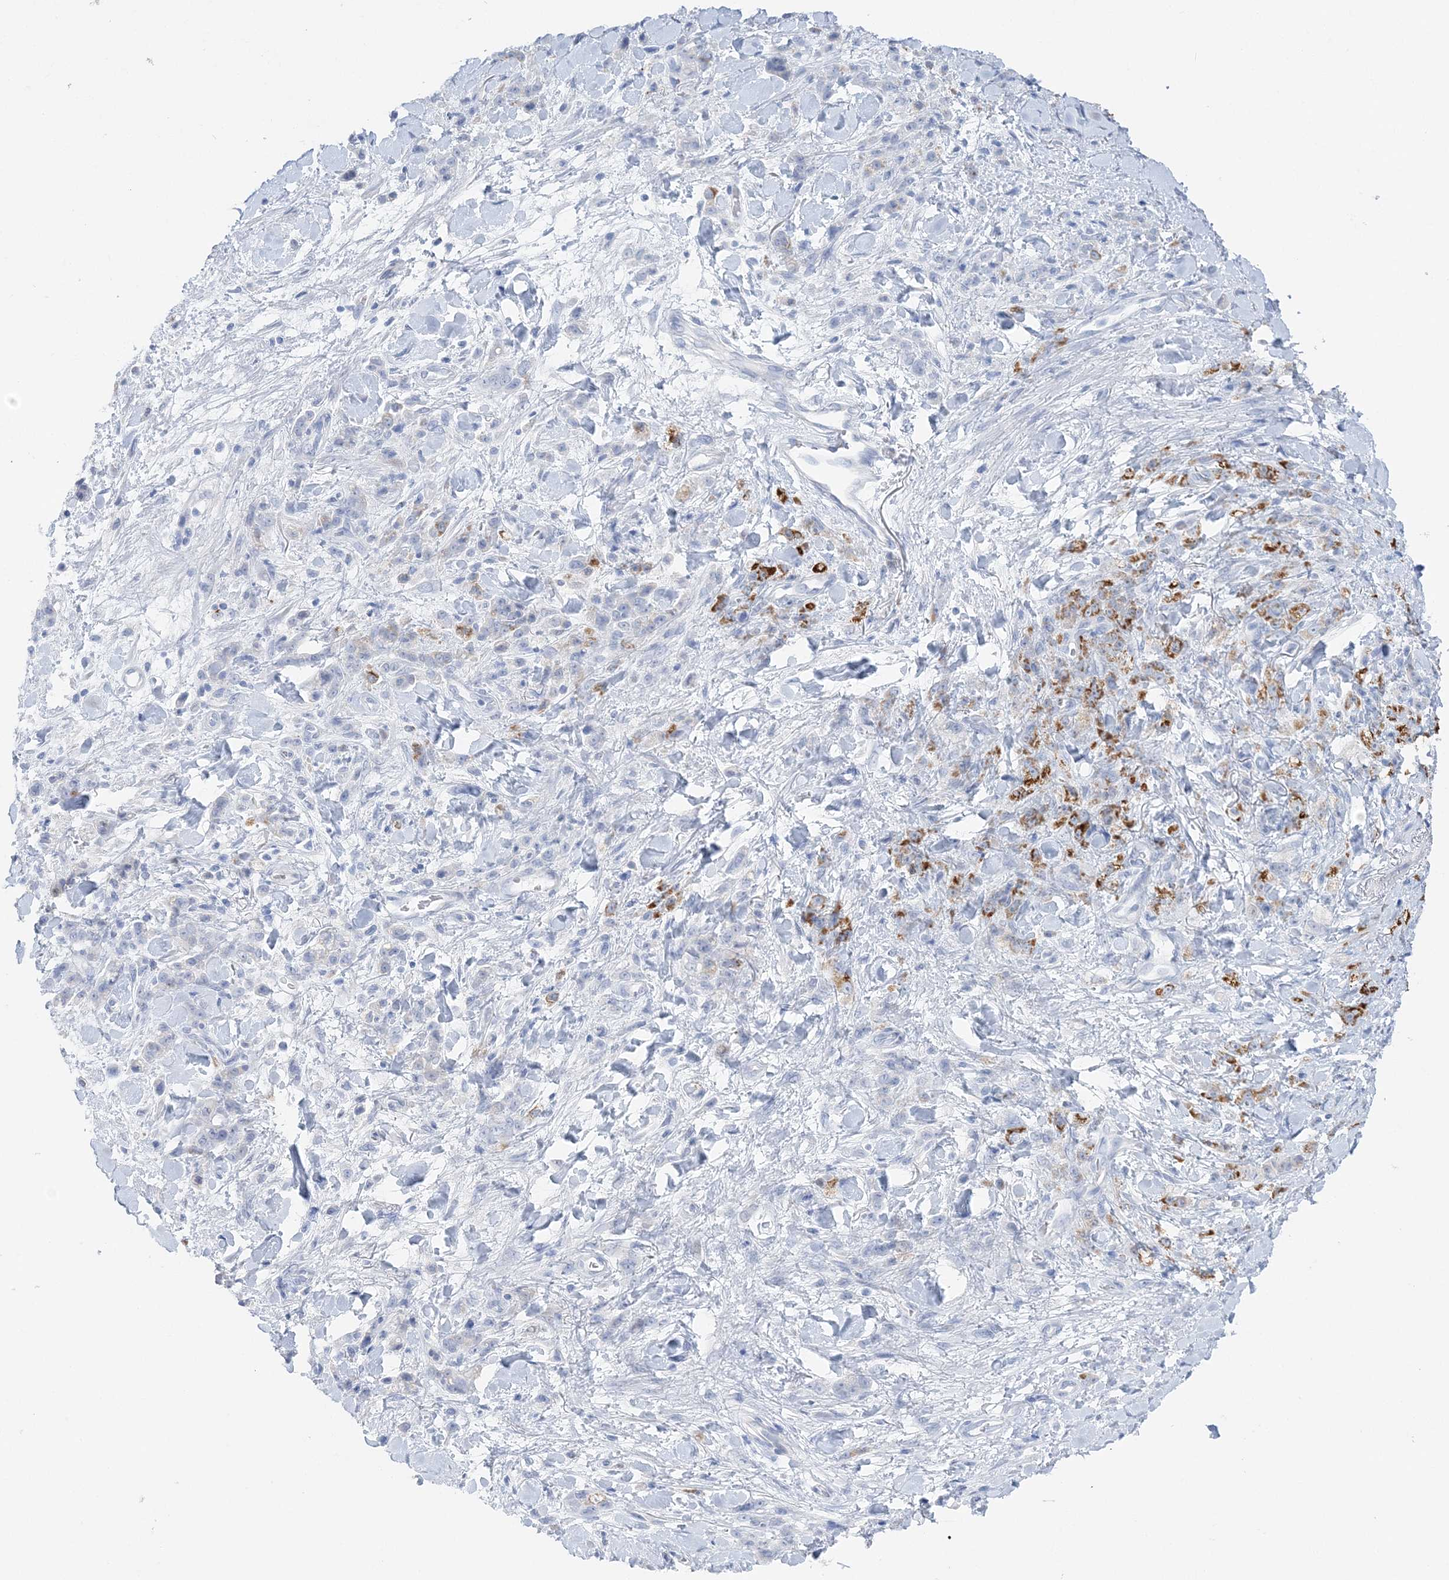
{"staining": {"intensity": "moderate", "quantity": "<25%", "location": "cytoplasmic/membranous"}, "tissue": "stomach cancer", "cell_type": "Tumor cells", "image_type": "cancer", "snomed": [{"axis": "morphology", "description": "Normal tissue, NOS"}, {"axis": "morphology", "description": "Adenocarcinoma, NOS"}, {"axis": "topography", "description": "Stomach"}], "caption": "A photomicrograph of human stomach adenocarcinoma stained for a protein demonstrates moderate cytoplasmic/membranous brown staining in tumor cells. (Brightfield microscopy of DAB IHC at high magnification).", "gene": "HMGCS1", "patient": {"sex": "male", "age": 82}}